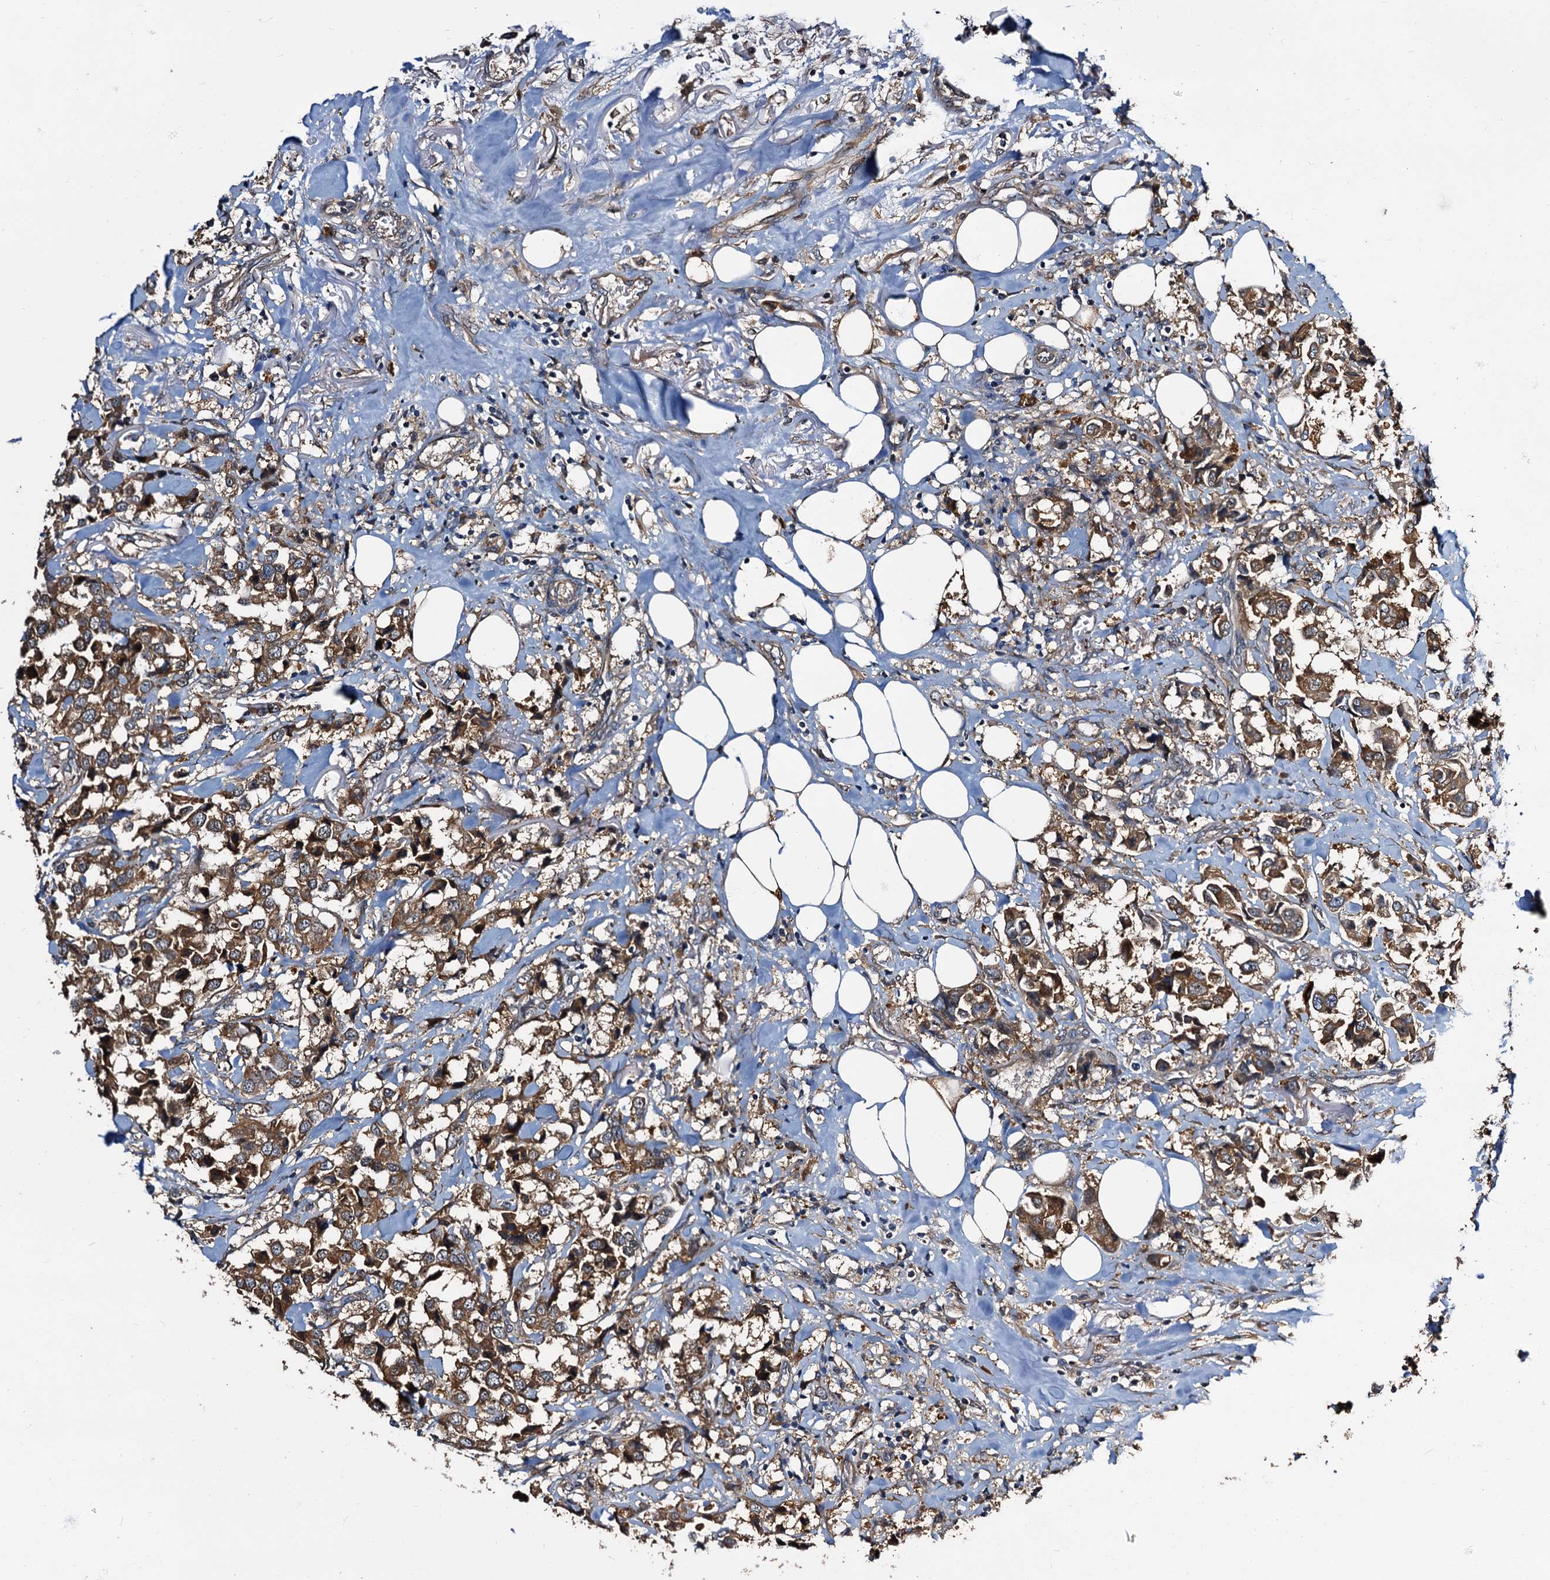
{"staining": {"intensity": "moderate", "quantity": ">75%", "location": "cytoplasmic/membranous"}, "tissue": "breast cancer", "cell_type": "Tumor cells", "image_type": "cancer", "snomed": [{"axis": "morphology", "description": "Duct carcinoma"}, {"axis": "topography", "description": "Breast"}], "caption": "Immunohistochemistry (IHC) of breast cancer displays medium levels of moderate cytoplasmic/membranous expression in approximately >75% of tumor cells. Immunohistochemistry (IHC) stains the protein in brown and the nuclei are stained blue.", "gene": "PEX5", "patient": {"sex": "female", "age": 80}}